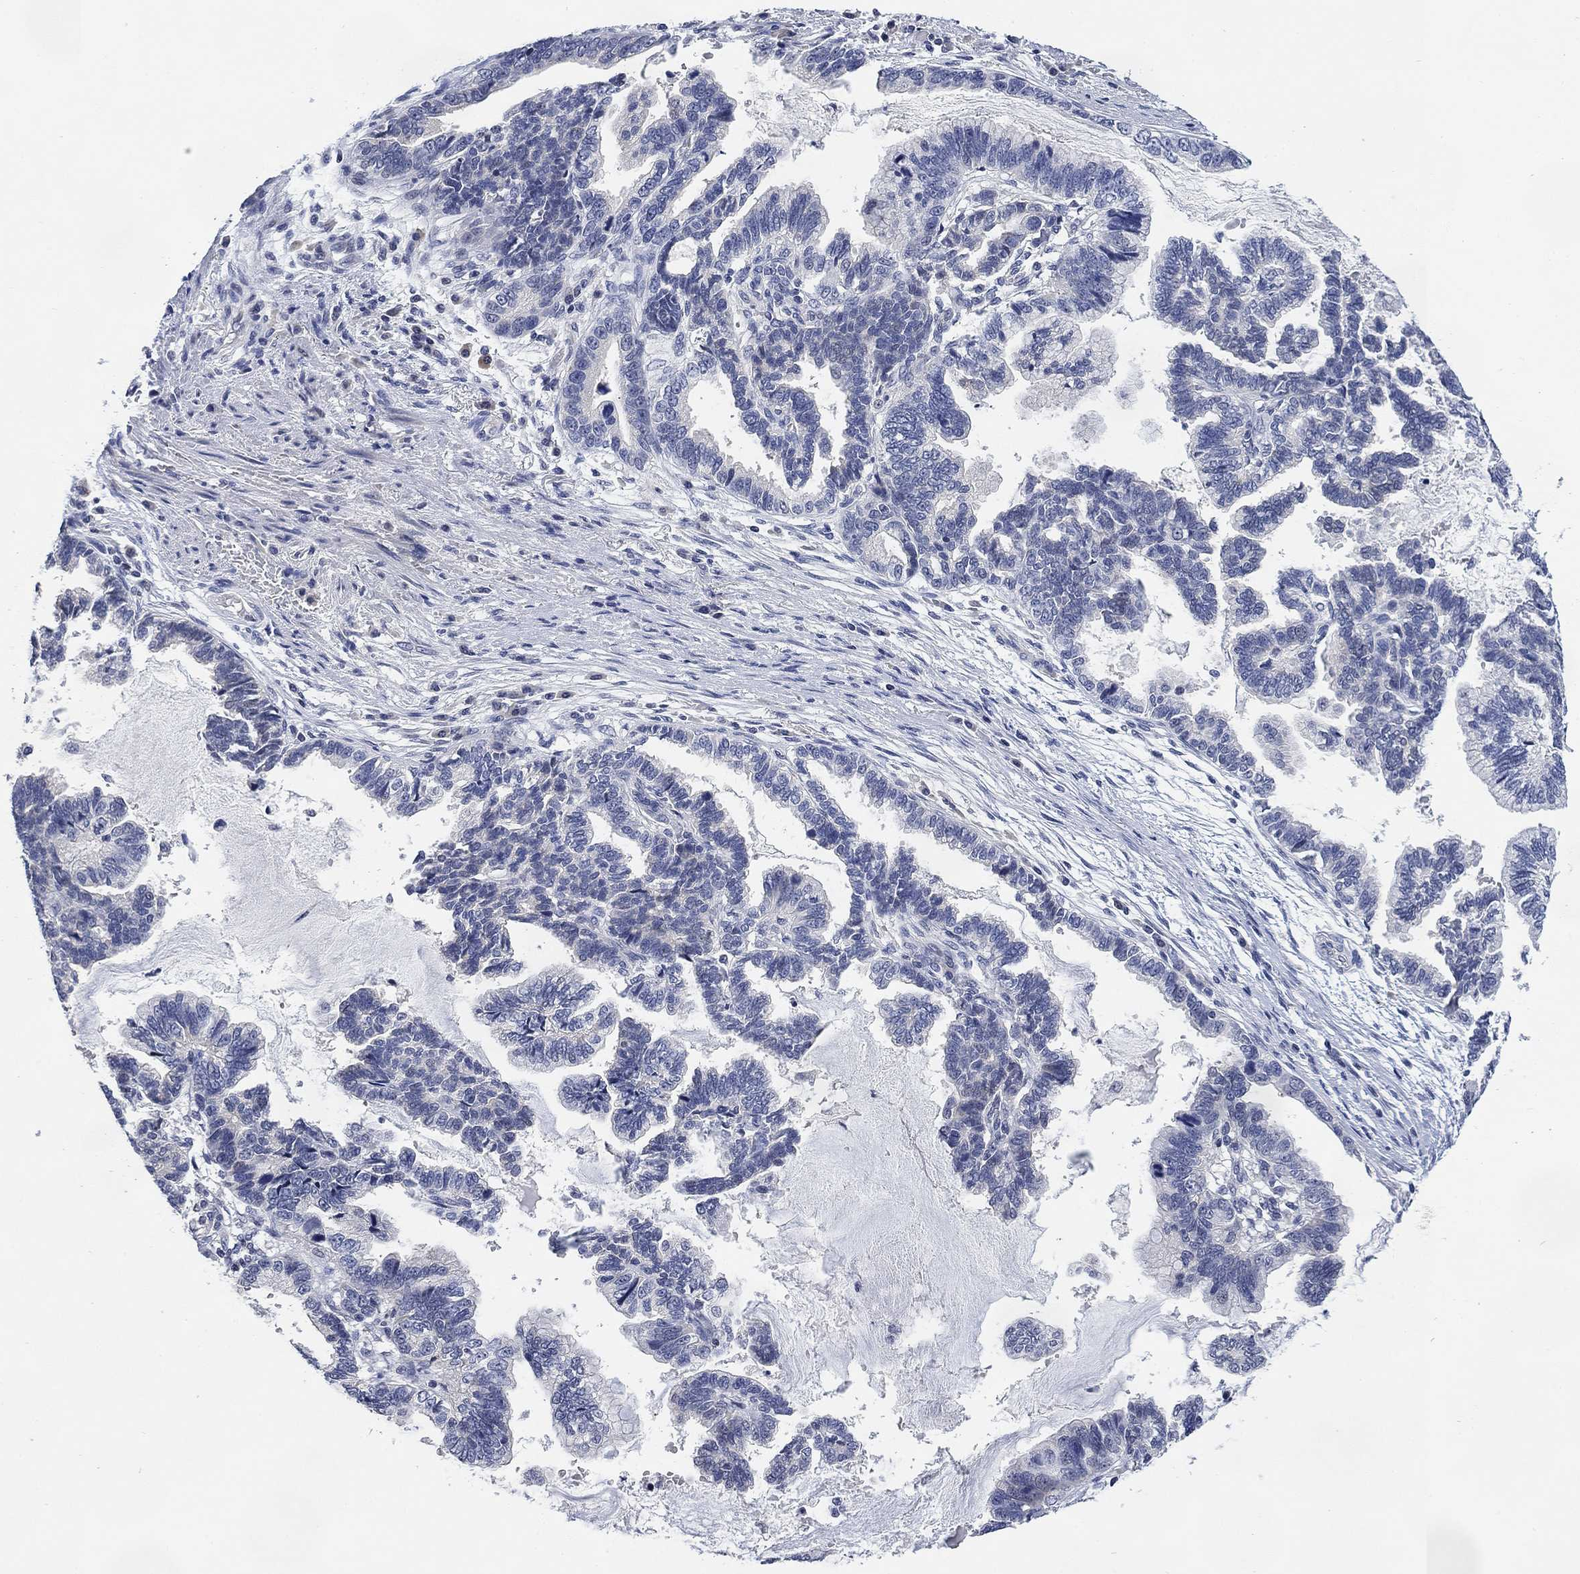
{"staining": {"intensity": "negative", "quantity": "none", "location": "none"}, "tissue": "stomach cancer", "cell_type": "Tumor cells", "image_type": "cancer", "snomed": [{"axis": "morphology", "description": "Adenocarcinoma, NOS"}, {"axis": "topography", "description": "Stomach"}], "caption": "The micrograph reveals no significant positivity in tumor cells of stomach cancer.", "gene": "DAZL", "patient": {"sex": "male", "age": 83}}